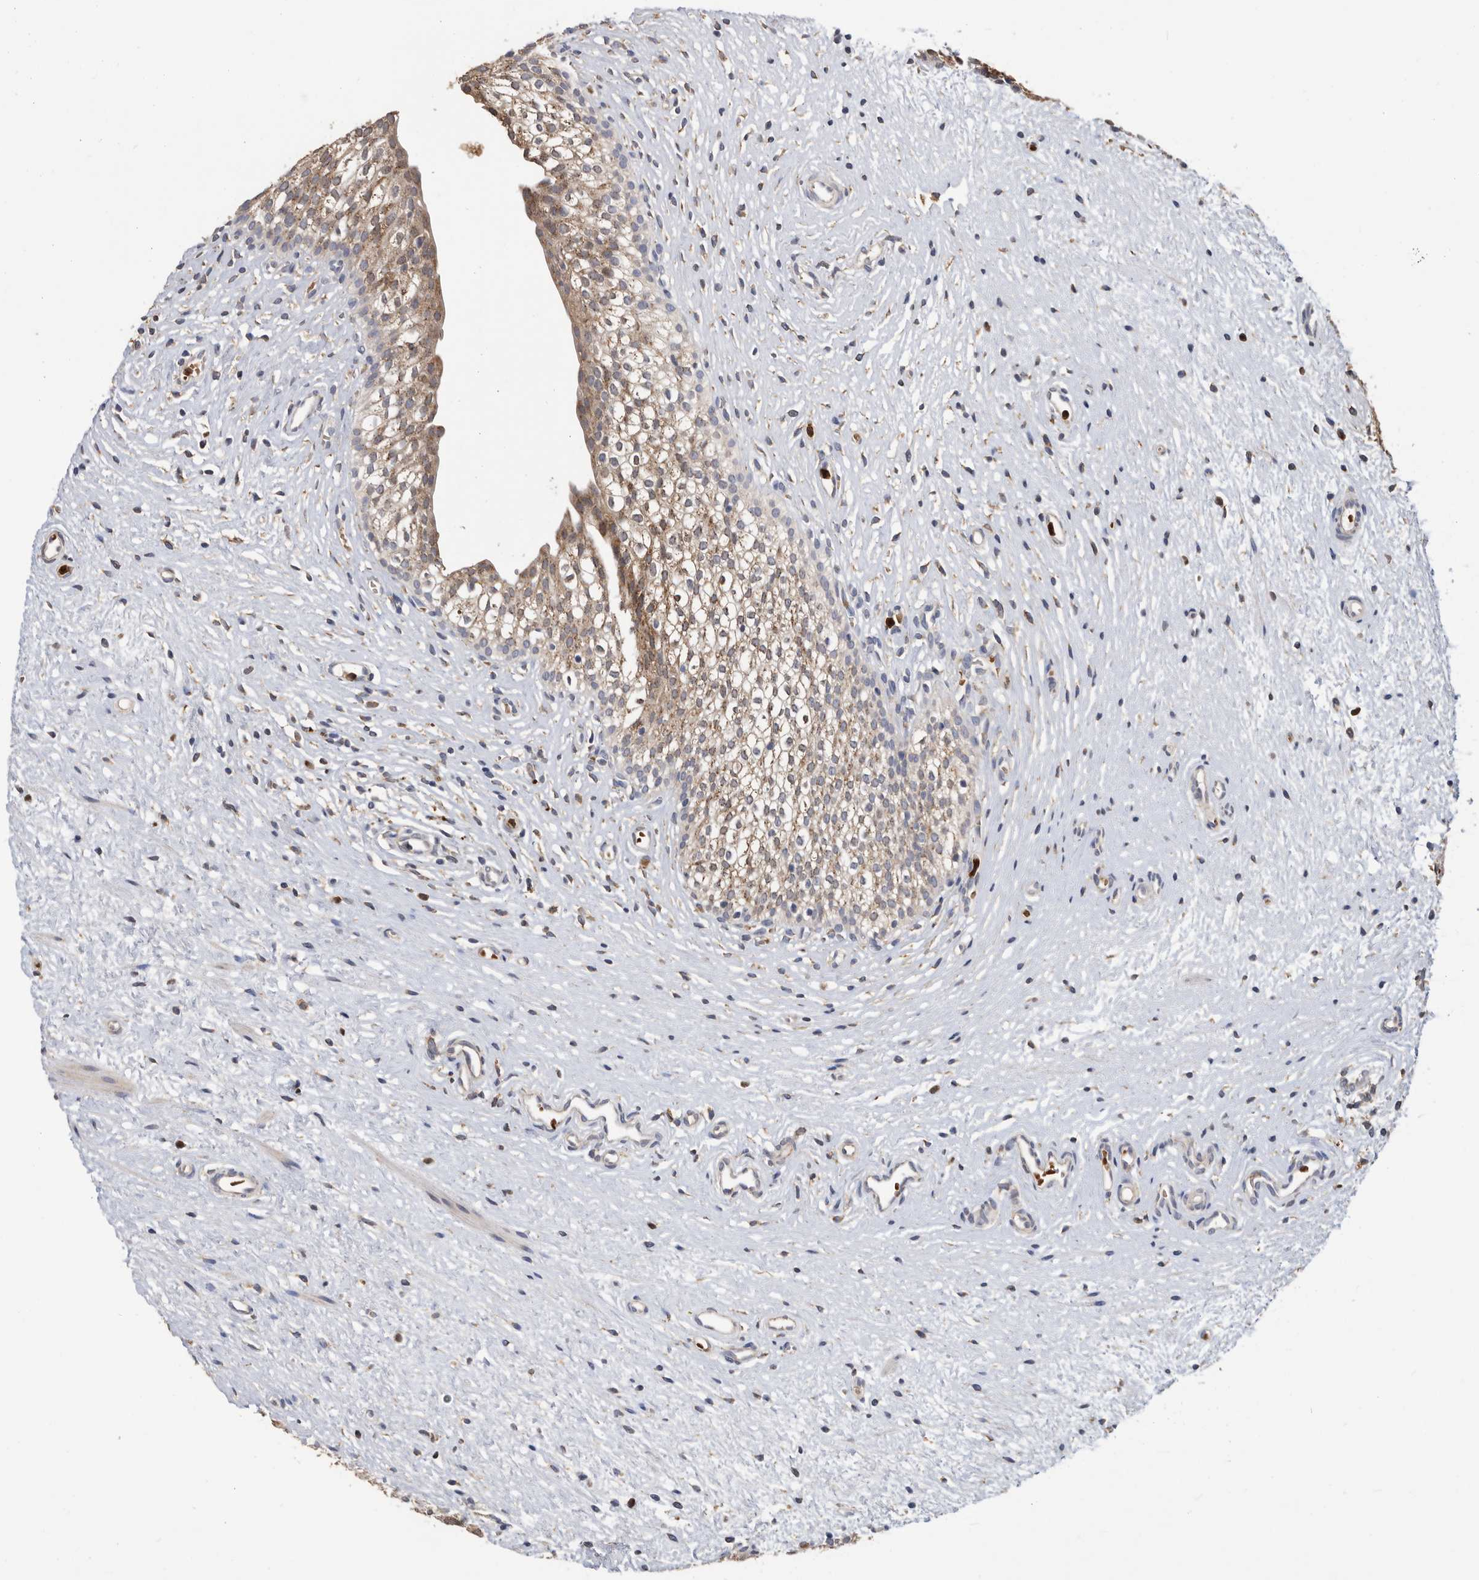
{"staining": {"intensity": "moderate", "quantity": ">75%", "location": "cytoplasmic/membranous"}, "tissue": "urinary bladder", "cell_type": "Urothelial cells", "image_type": "normal", "snomed": [{"axis": "morphology", "description": "Normal tissue, NOS"}, {"axis": "topography", "description": "Urinary bladder"}], "caption": "Protein staining by IHC reveals moderate cytoplasmic/membranous positivity in about >75% of urothelial cells in benign urinary bladder. The staining was performed using DAB (3,3'-diaminobenzidine), with brown indicating positive protein expression. Nuclei are stained blue with hematoxylin.", "gene": "CRISPLD2", "patient": {"sex": "male", "age": 1}}